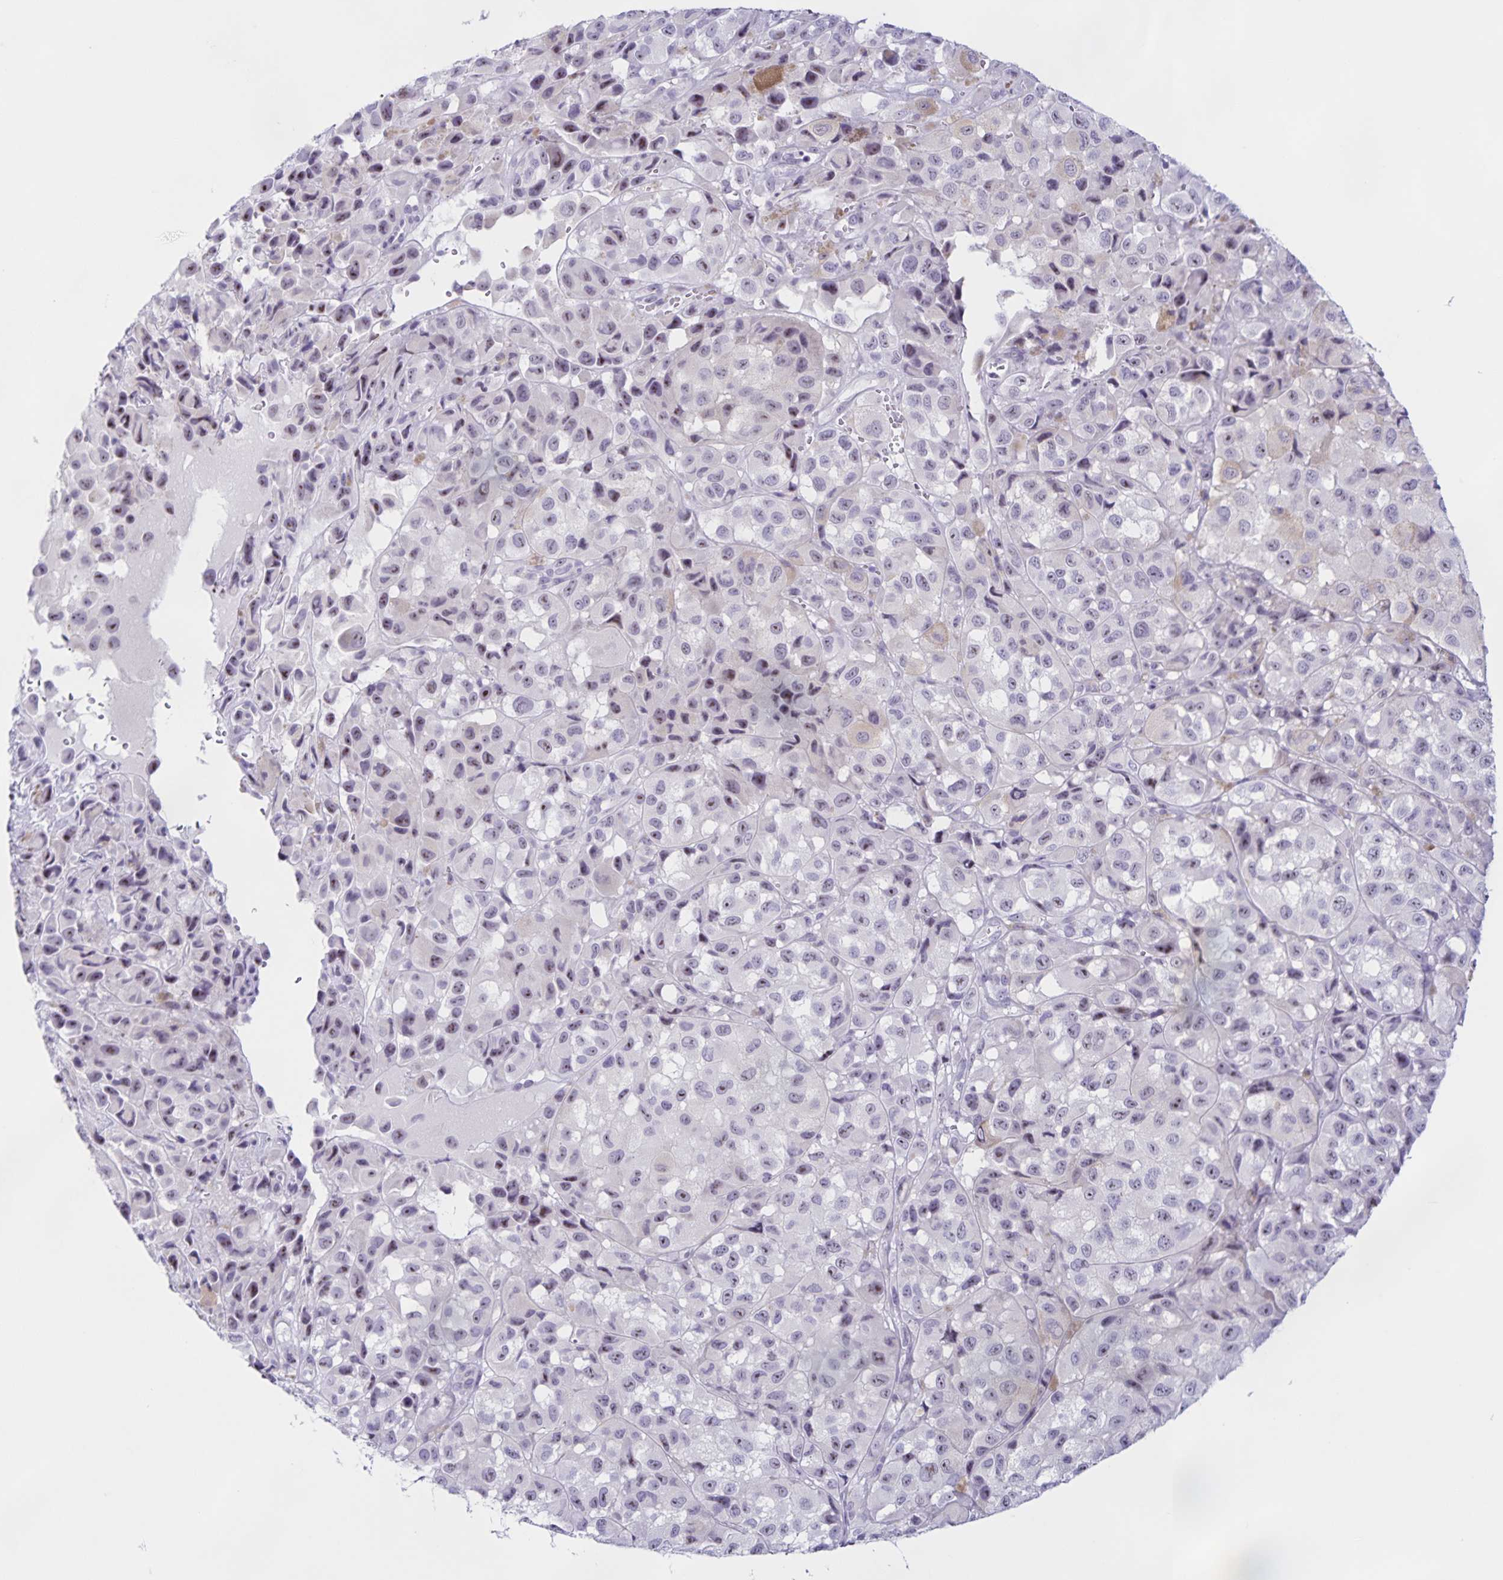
{"staining": {"intensity": "moderate", "quantity": "<25%", "location": "nuclear"}, "tissue": "melanoma", "cell_type": "Tumor cells", "image_type": "cancer", "snomed": [{"axis": "morphology", "description": "Malignant melanoma, NOS"}, {"axis": "topography", "description": "Skin"}], "caption": "Protein analysis of melanoma tissue demonstrates moderate nuclear expression in about <25% of tumor cells.", "gene": "FAM170A", "patient": {"sex": "male", "age": 93}}